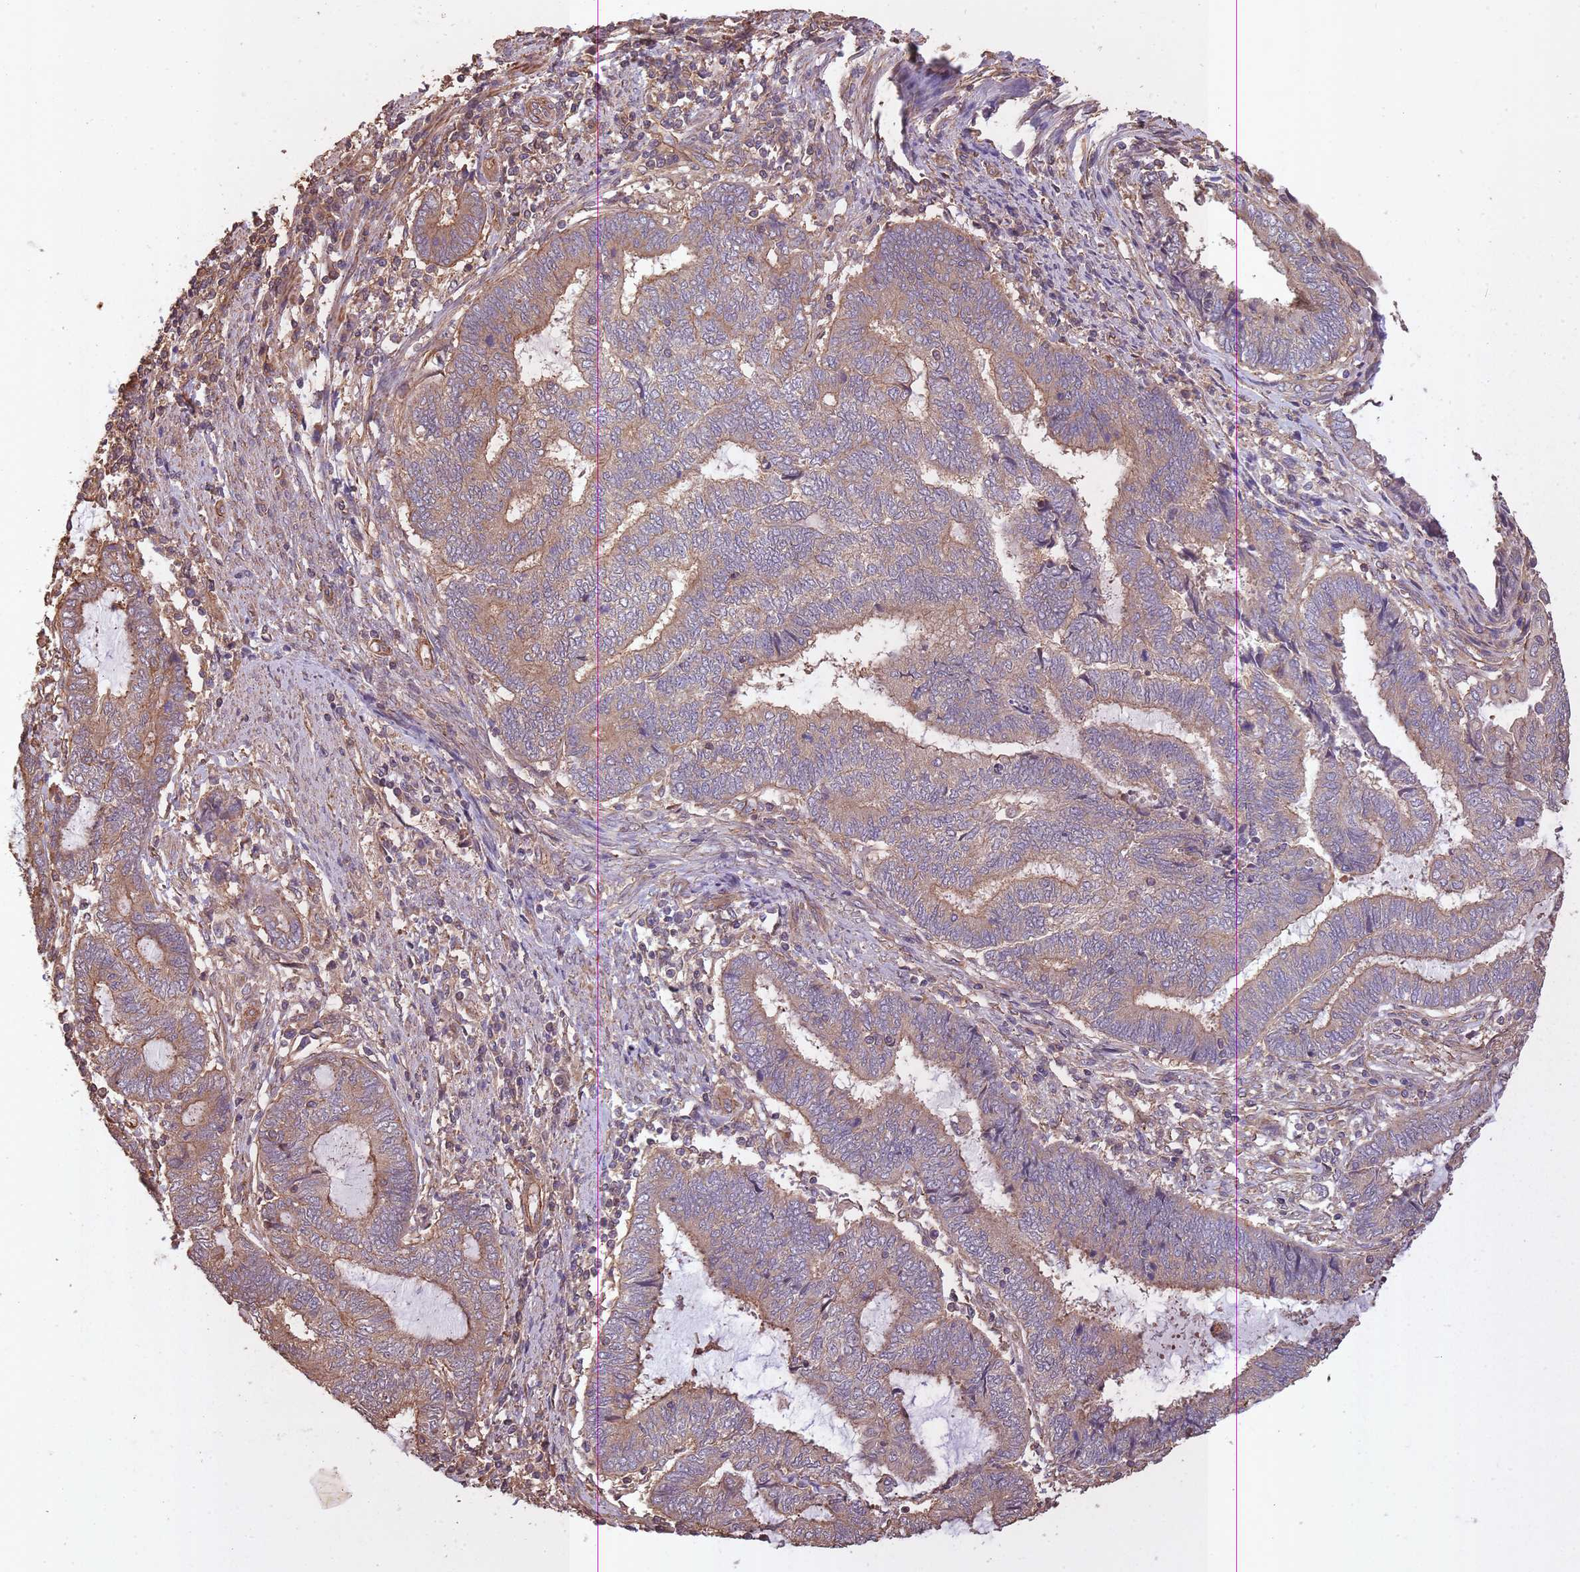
{"staining": {"intensity": "moderate", "quantity": ">75%", "location": "cytoplasmic/membranous"}, "tissue": "endometrial cancer", "cell_type": "Tumor cells", "image_type": "cancer", "snomed": [{"axis": "morphology", "description": "Adenocarcinoma, NOS"}, {"axis": "topography", "description": "Uterus"}, {"axis": "topography", "description": "Endometrium"}], "caption": "Human adenocarcinoma (endometrial) stained for a protein (brown) exhibits moderate cytoplasmic/membranous positive staining in approximately >75% of tumor cells.", "gene": "ARMH3", "patient": {"sex": "female", "age": 70}}